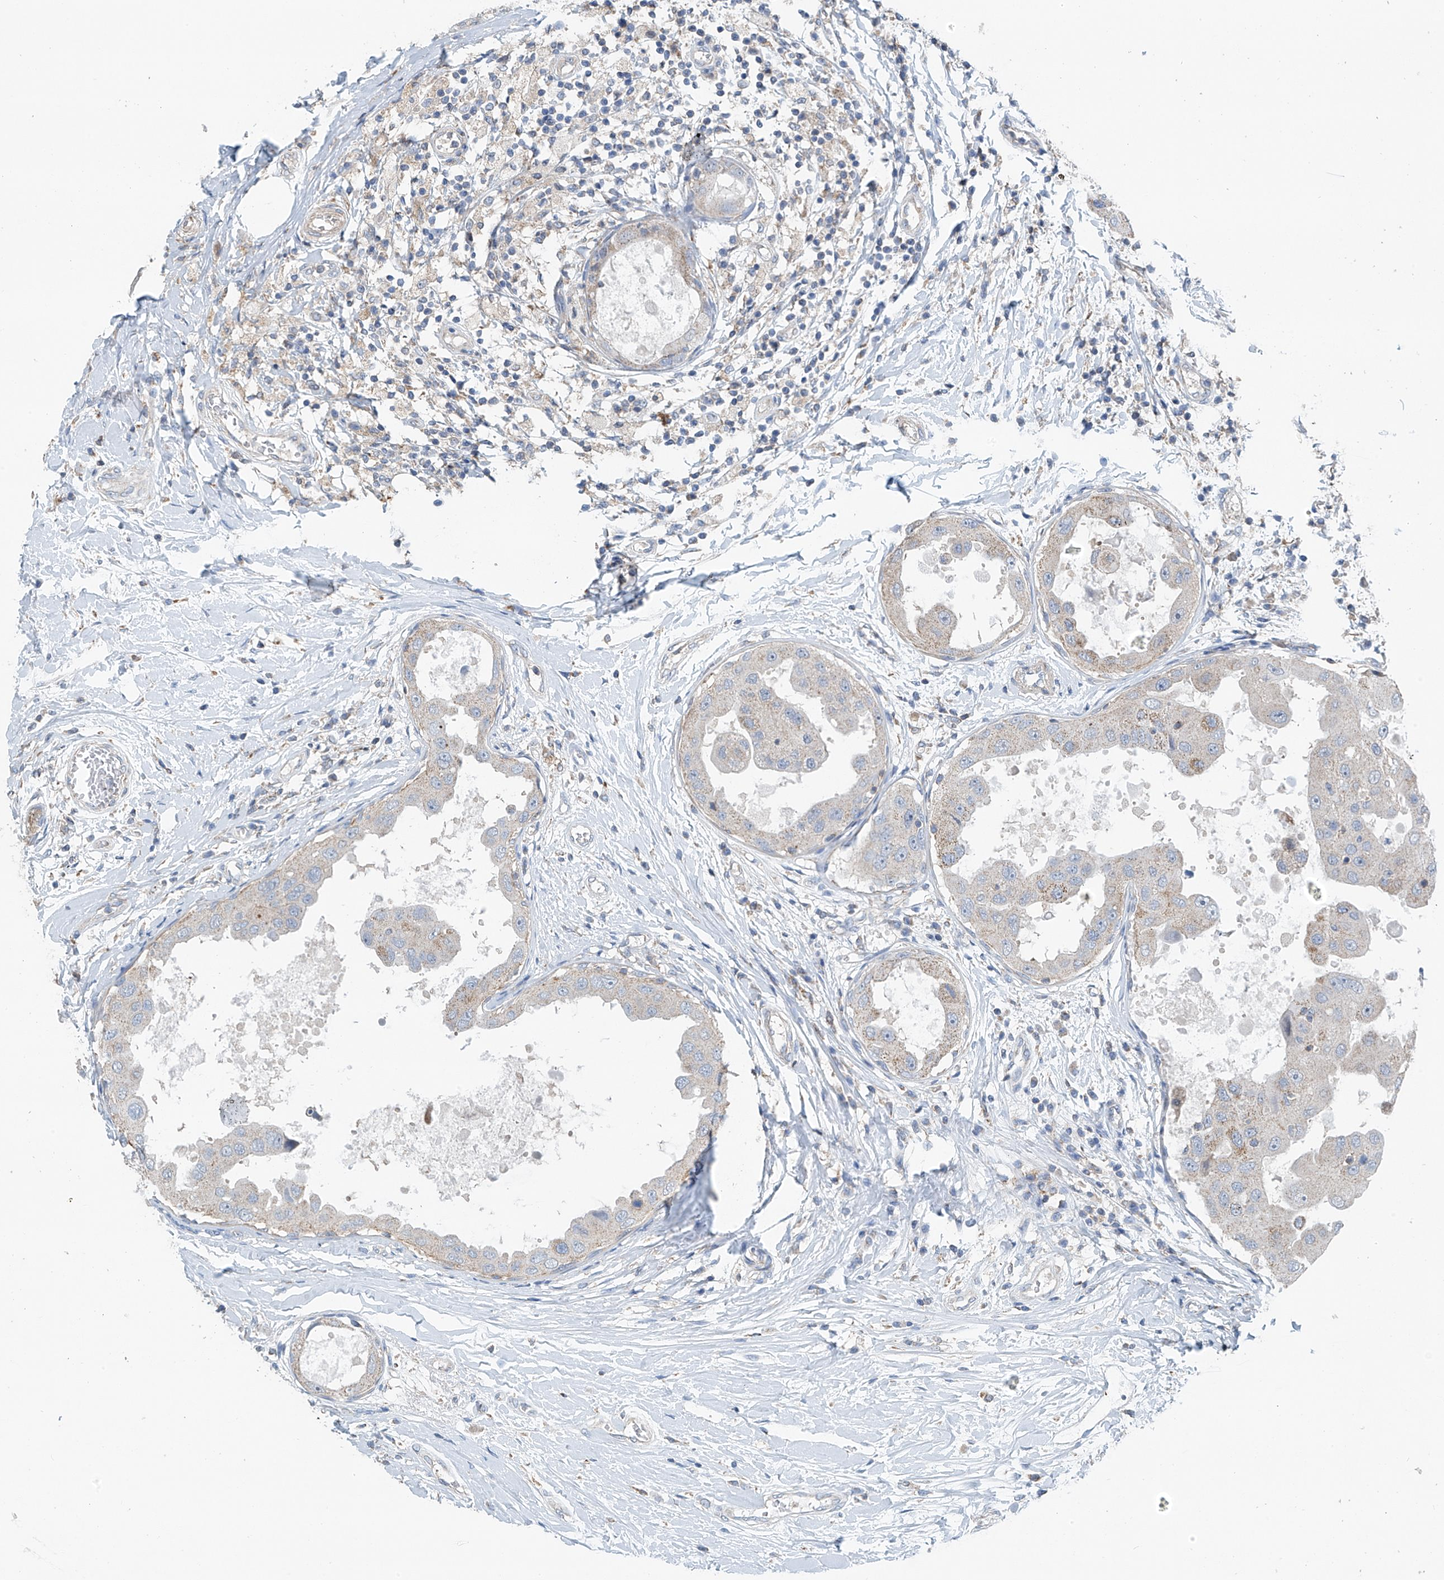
{"staining": {"intensity": "weak", "quantity": "<25%", "location": "cytoplasmic/membranous"}, "tissue": "breast cancer", "cell_type": "Tumor cells", "image_type": "cancer", "snomed": [{"axis": "morphology", "description": "Duct carcinoma"}, {"axis": "topography", "description": "Breast"}], "caption": "An immunohistochemistry (IHC) image of breast cancer (infiltrating ductal carcinoma) is shown. There is no staining in tumor cells of breast cancer (infiltrating ductal carcinoma).", "gene": "SYN3", "patient": {"sex": "female", "age": 27}}